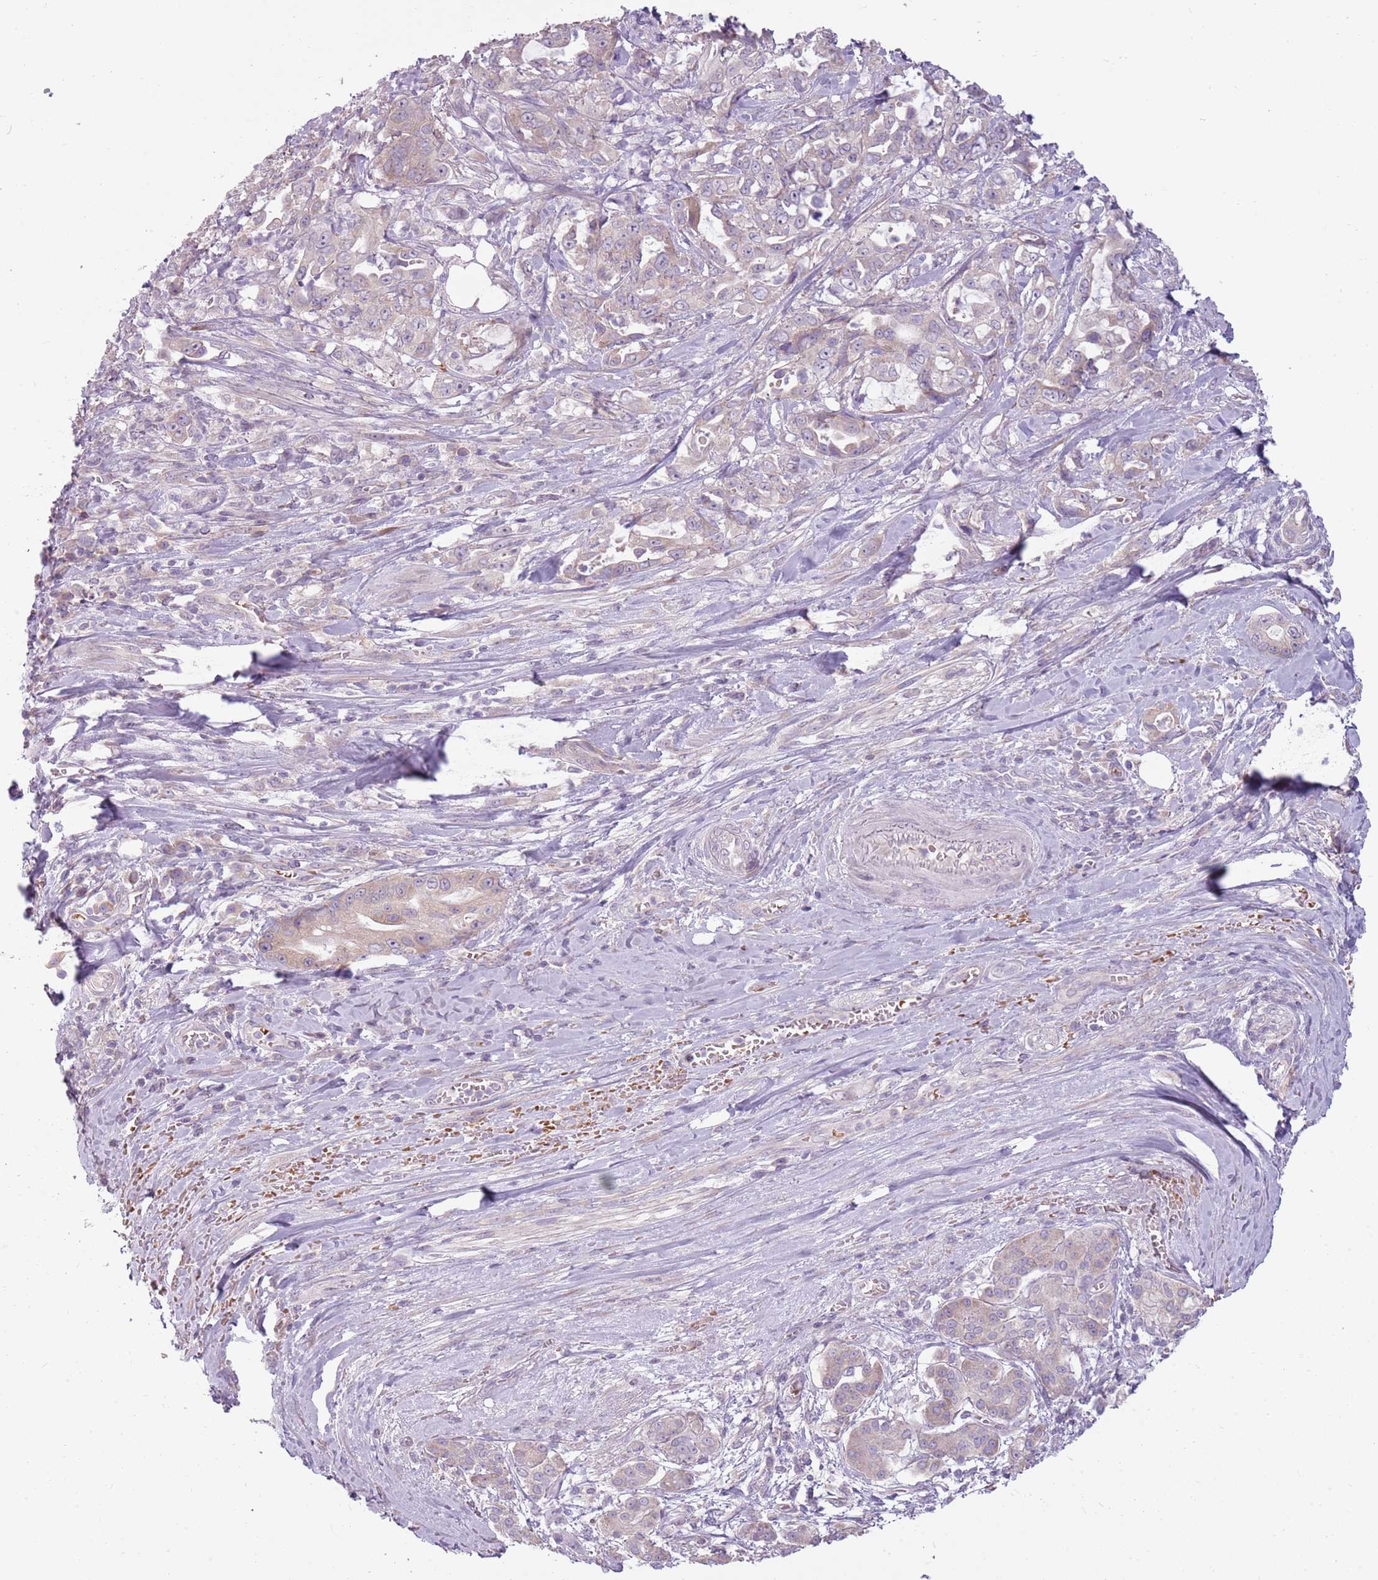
{"staining": {"intensity": "negative", "quantity": "none", "location": "none"}, "tissue": "pancreatic cancer", "cell_type": "Tumor cells", "image_type": "cancer", "snomed": [{"axis": "morphology", "description": "Adenocarcinoma, NOS"}, {"axis": "topography", "description": "Pancreas"}], "caption": "High power microscopy histopathology image of an IHC photomicrograph of pancreatic cancer (adenocarcinoma), revealing no significant expression in tumor cells.", "gene": "HSPA14", "patient": {"sex": "female", "age": 61}}